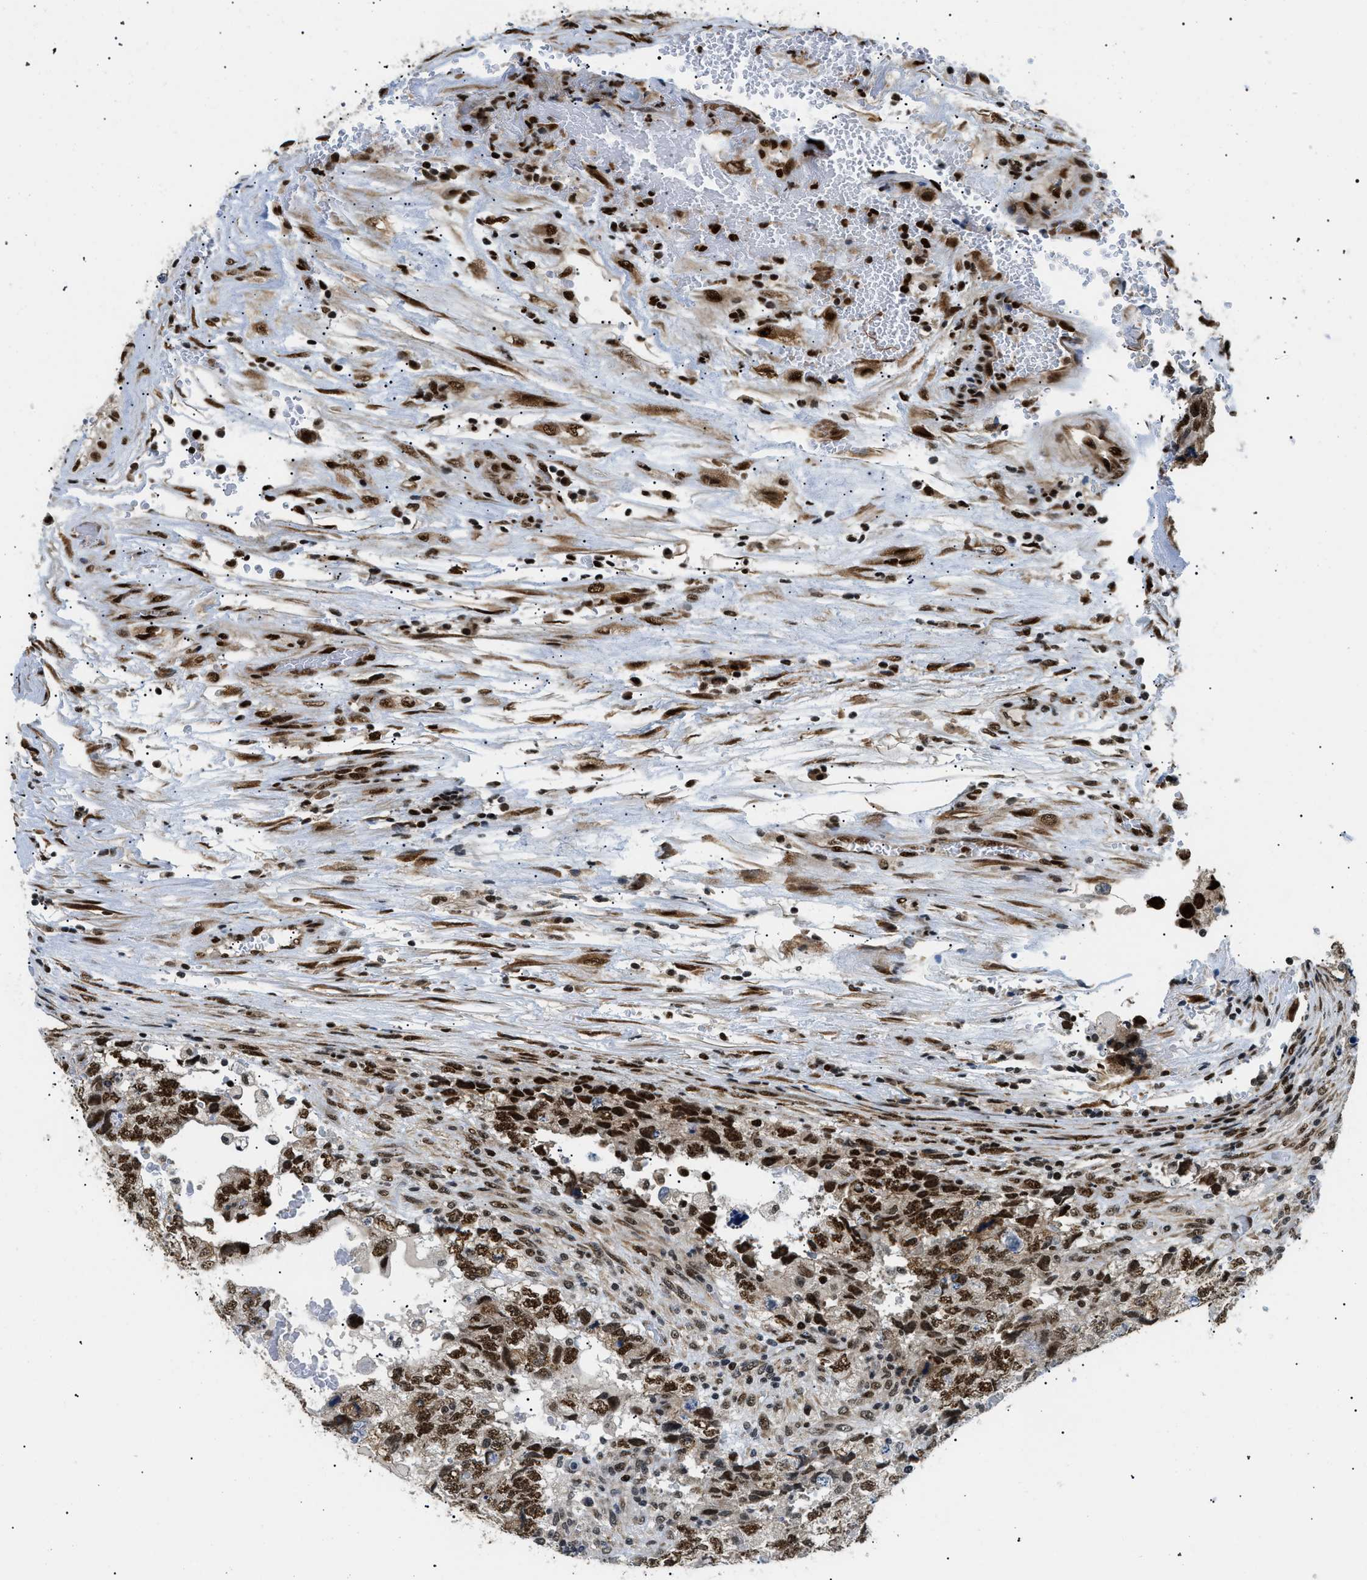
{"staining": {"intensity": "strong", "quantity": ">75%", "location": "nuclear"}, "tissue": "testis cancer", "cell_type": "Tumor cells", "image_type": "cancer", "snomed": [{"axis": "morphology", "description": "Carcinoma, Embryonal, NOS"}, {"axis": "topography", "description": "Testis"}], "caption": "Immunohistochemistry (IHC) histopathology image of human testis embryonal carcinoma stained for a protein (brown), which exhibits high levels of strong nuclear expression in about >75% of tumor cells.", "gene": "CWC25", "patient": {"sex": "male", "age": 36}}